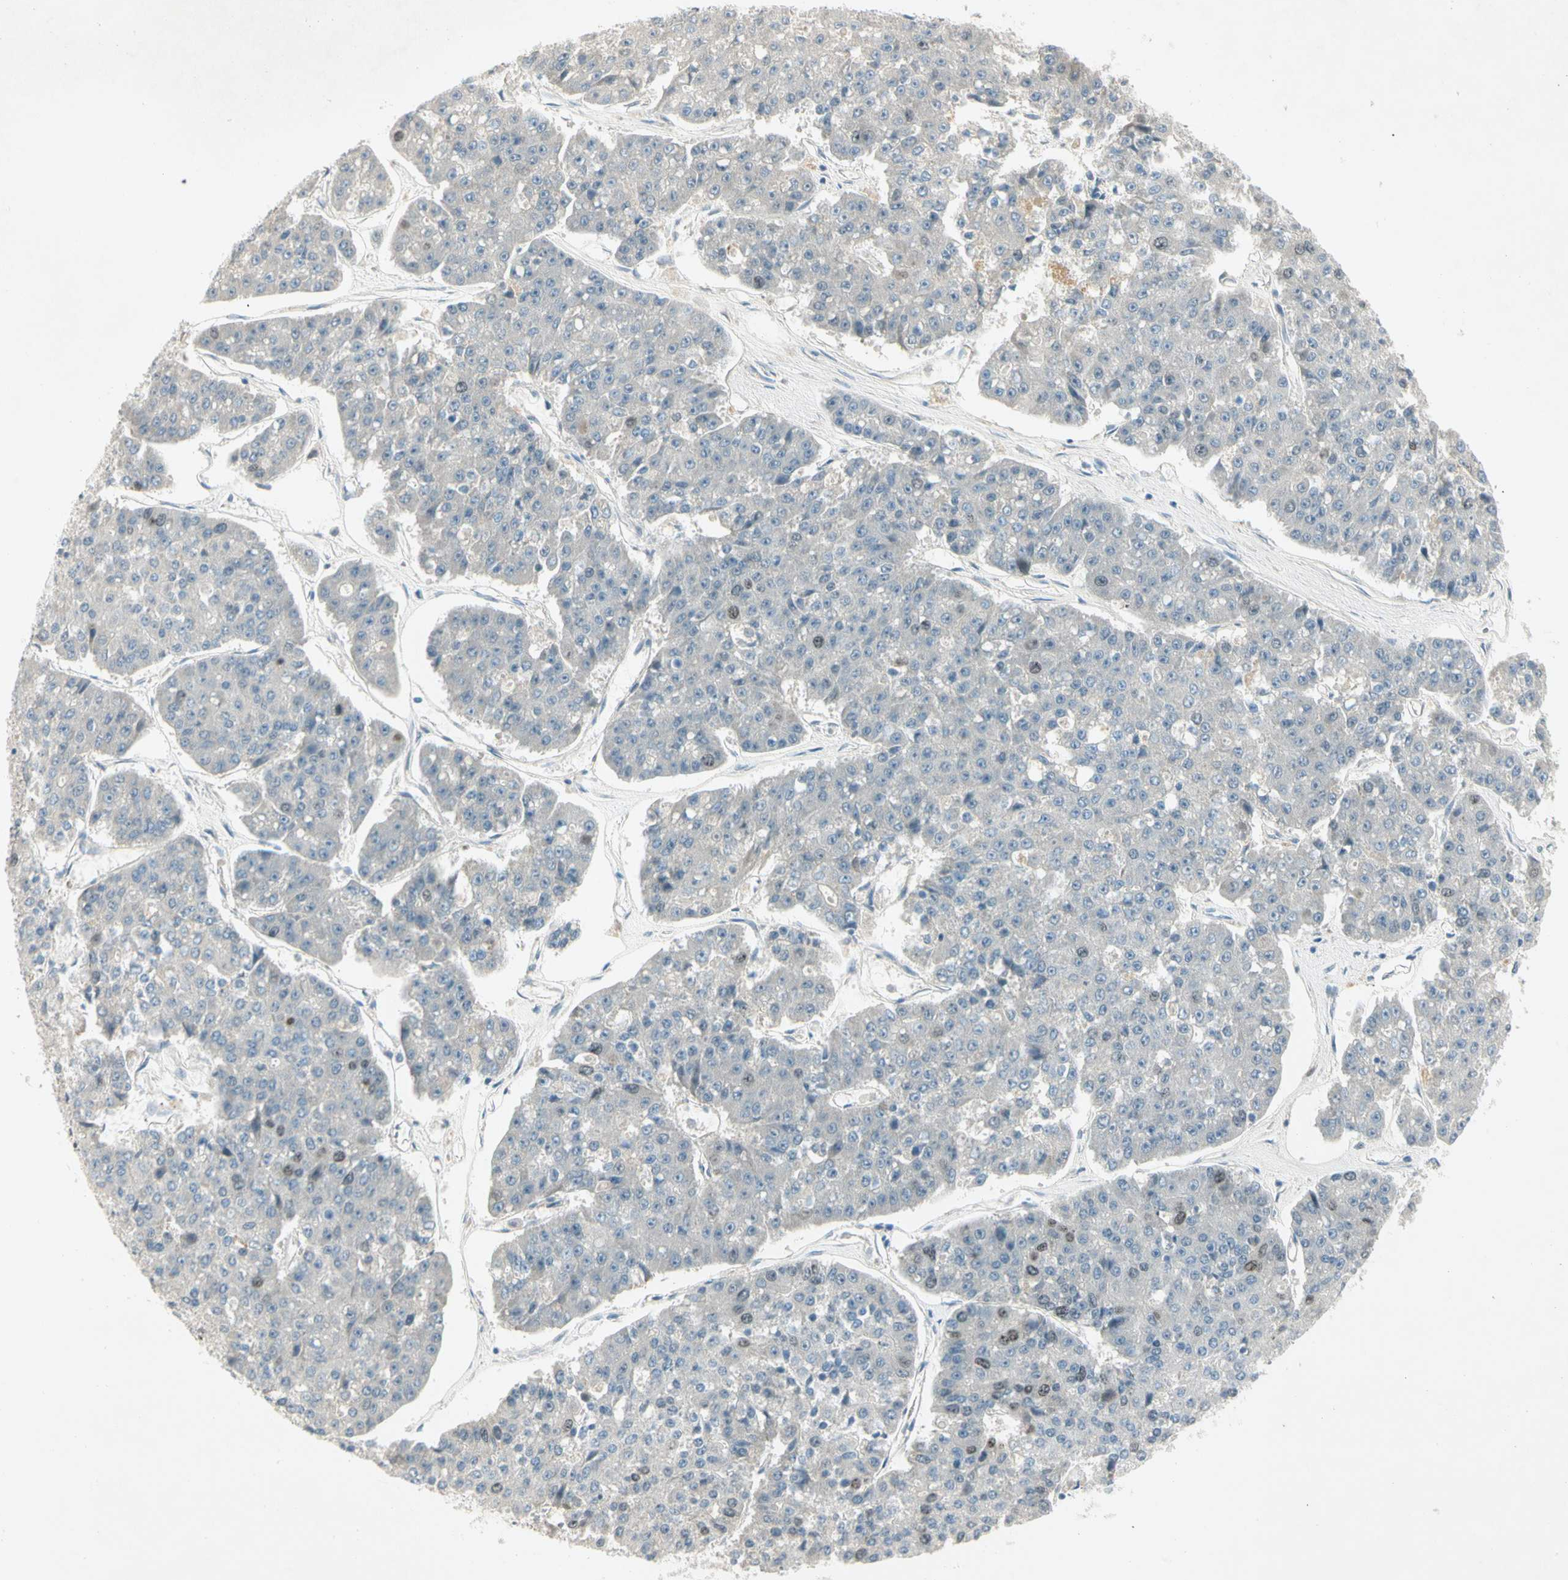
{"staining": {"intensity": "moderate", "quantity": "<25%", "location": "nuclear"}, "tissue": "pancreatic cancer", "cell_type": "Tumor cells", "image_type": "cancer", "snomed": [{"axis": "morphology", "description": "Adenocarcinoma, NOS"}, {"axis": "topography", "description": "Pancreas"}], "caption": "Protein analysis of adenocarcinoma (pancreatic) tissue exhibits moderate nuclear positivity in about <25% of tumor cells. The staining was performed using DAB, with brown indicating positive protein expression. Nuclei are stained blue with hematoxylin.", "gene": "PITX1", "patient": {"sex": "male", "age": 50}}